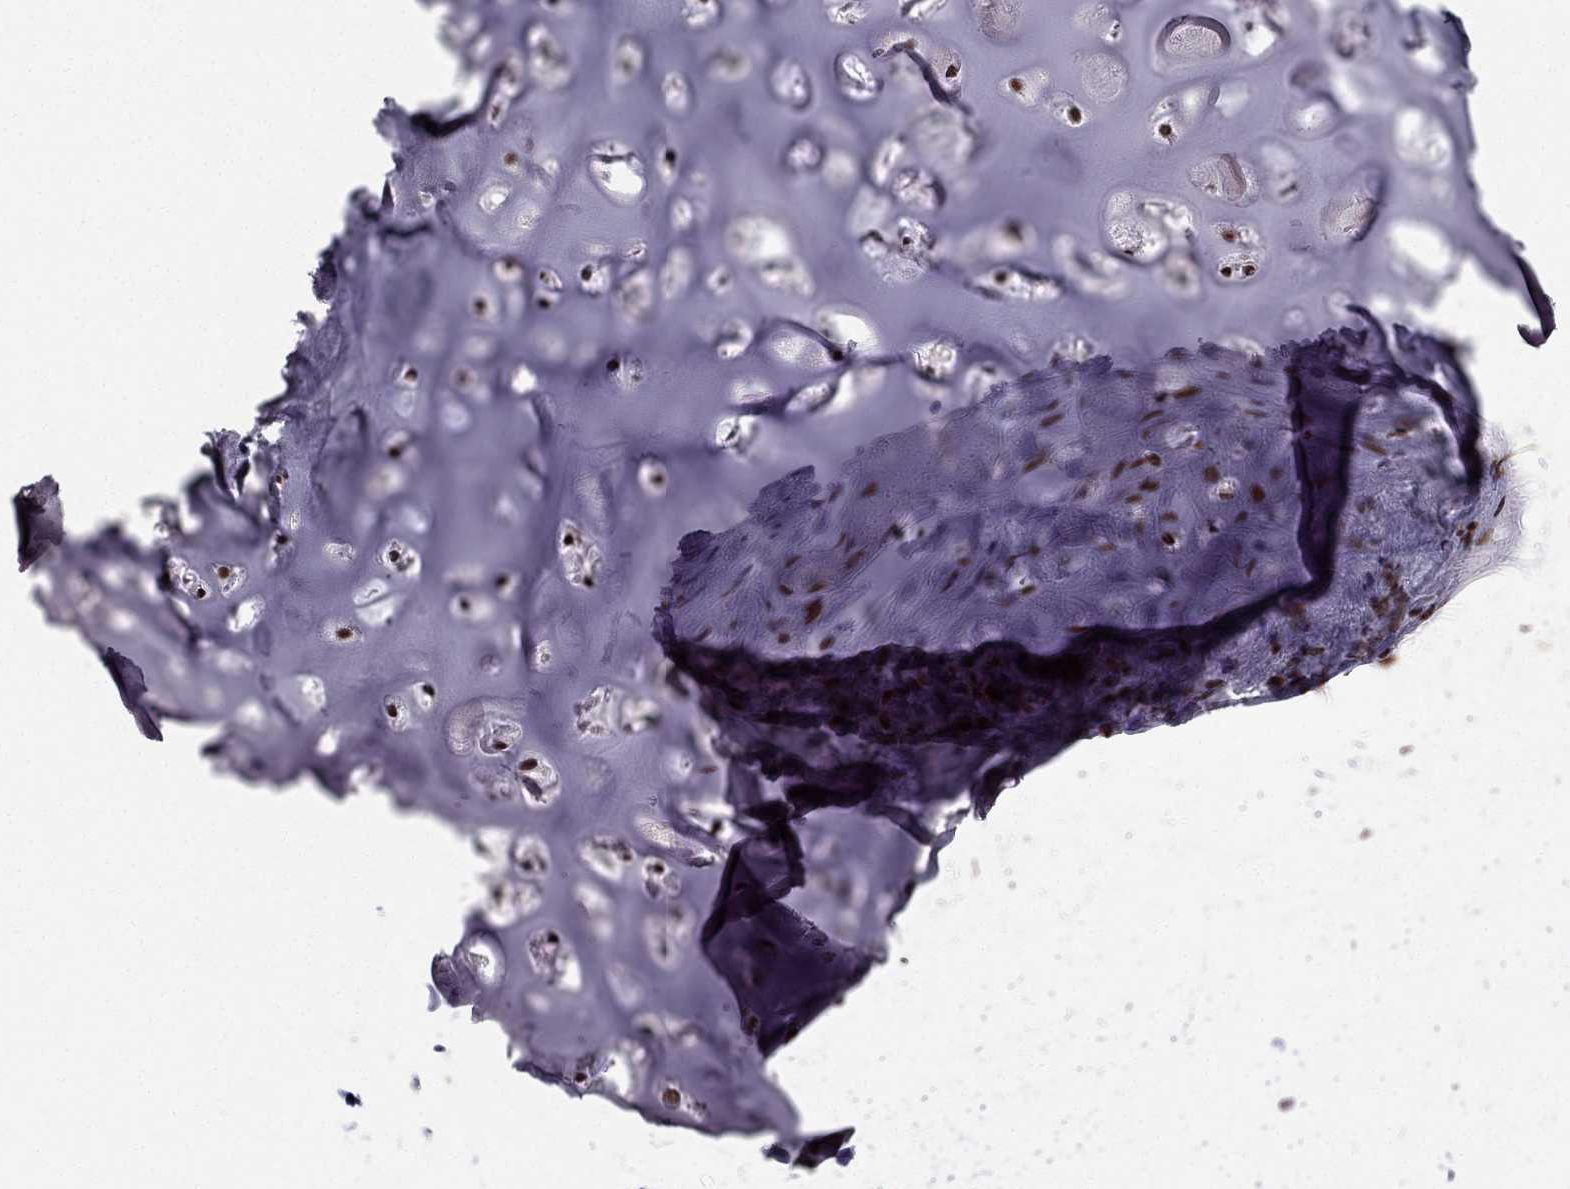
{"staining": {"intensity": "strong", "quantity": "25%-75%", "location": "nuclear"}, "tissue": "soft tissue", "cell_type": "Chondrocytes", "image_type": "normal", "snomed": [{"axis": "morphology", "description": "Normal tissue, NOS"}, {"axis": "topography", "description": "Cartilage tissue"}], "caption": "Protein expression by immunohistochemistry displays strong nuclear expression in approximately 25%-75% of chondrocytes in unremarkable soft tissue.", "gene": "ZNF420", "patient": {"sex": "male", "age": 62}}